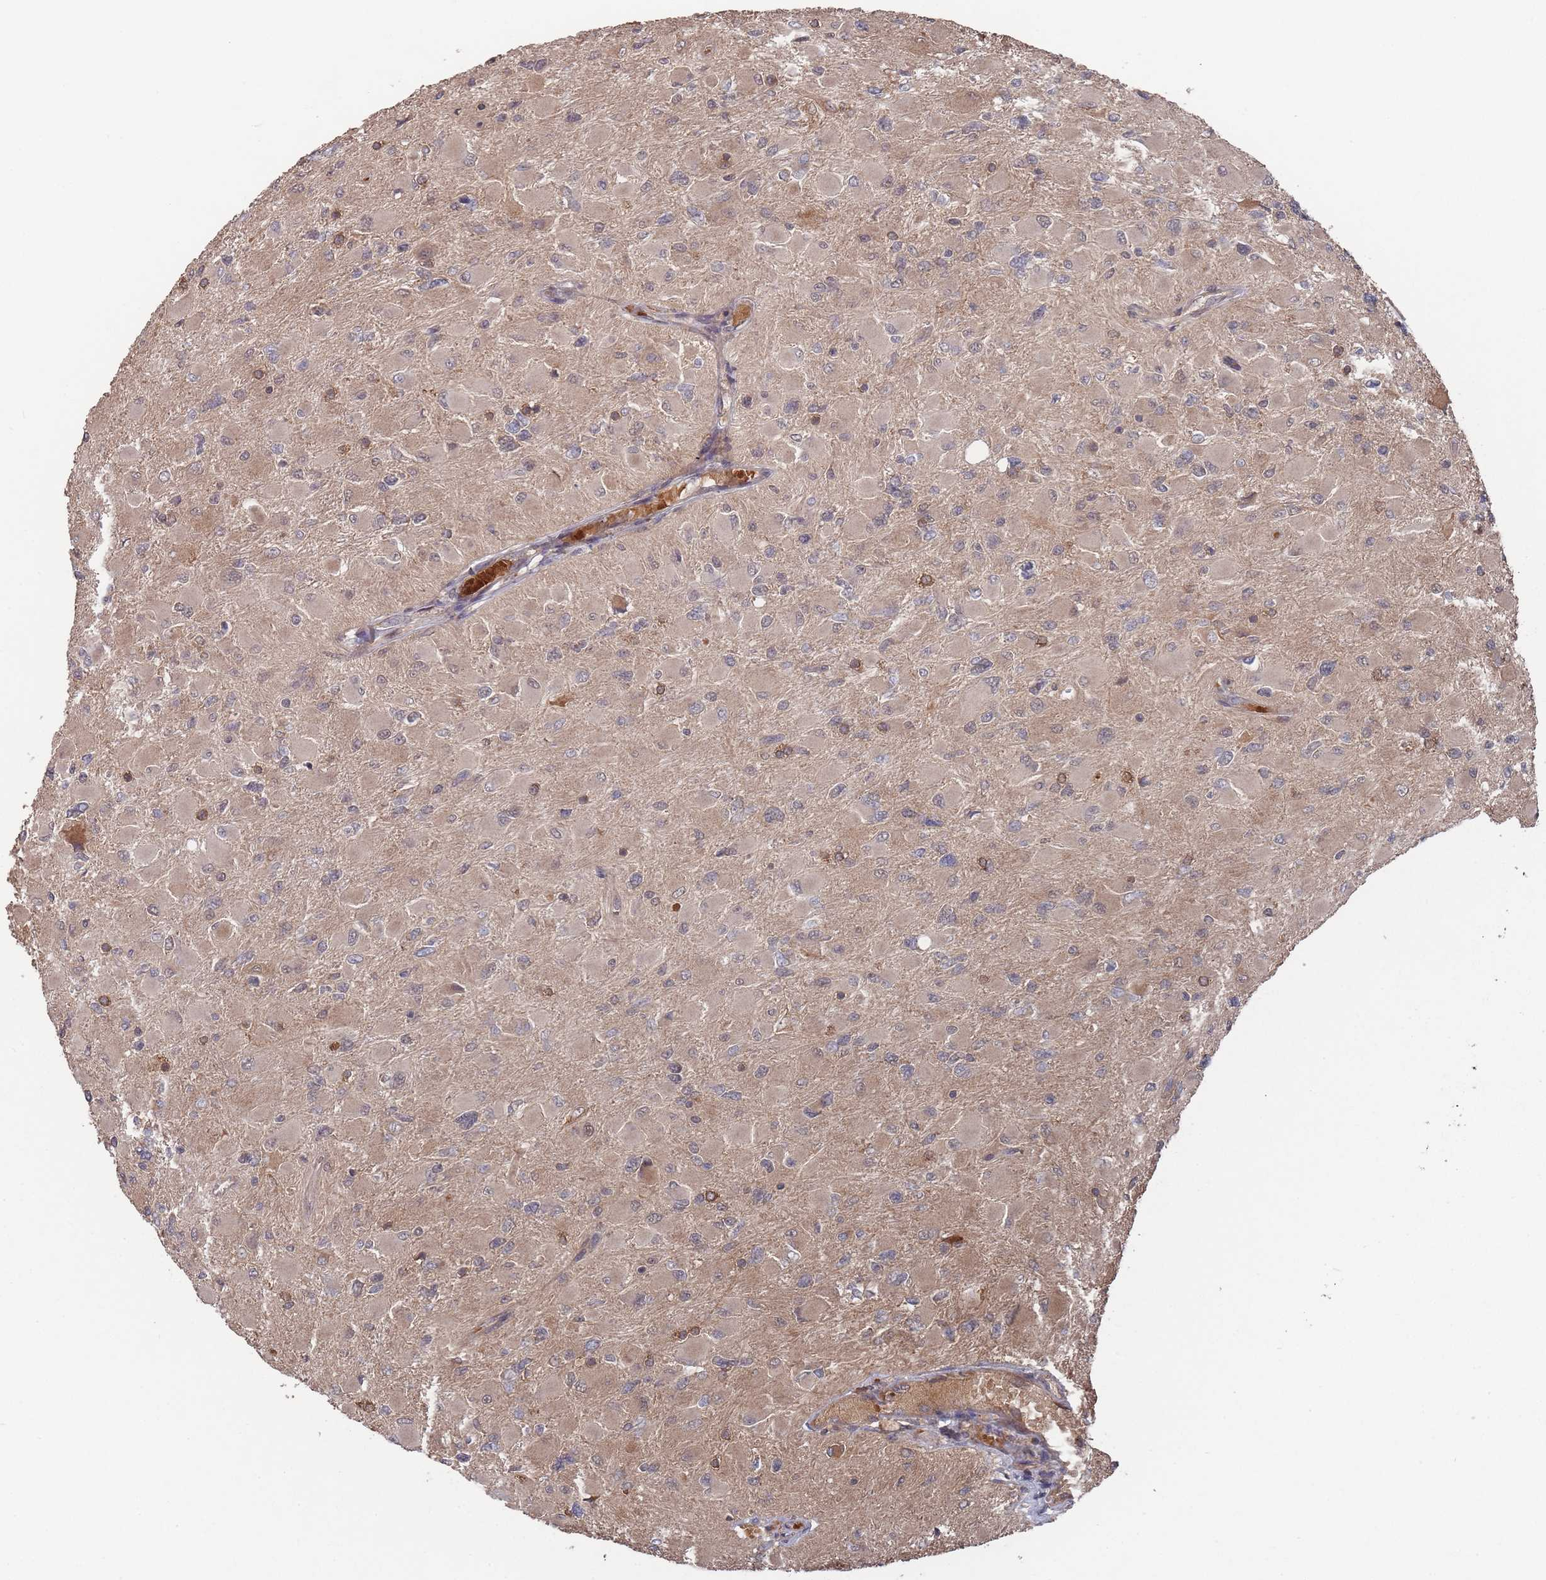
{"staining": {"intensity": "weak", "quantity": "<25%", "location": "cytoplasmic/membranous"}, "tissue": "glioma", "cell_type": "Tumor cells", "image_type": "cancer", "snomed": [{"axis": "morphology", "description": "Glioma, malignant, High grade"}, {"axis": "topography", "description": "Cerebral cortex"}], "caption": "Immunohistochemistry (IHC) histopathology image of human malignant high-grade glioma stained for a protein (brown), which shows no positivity in tumor cells. (IHC, brightfield microscopy, high magnification).", "gene": "SF3B1", "patient": {"sex": "female", "age": 36}}